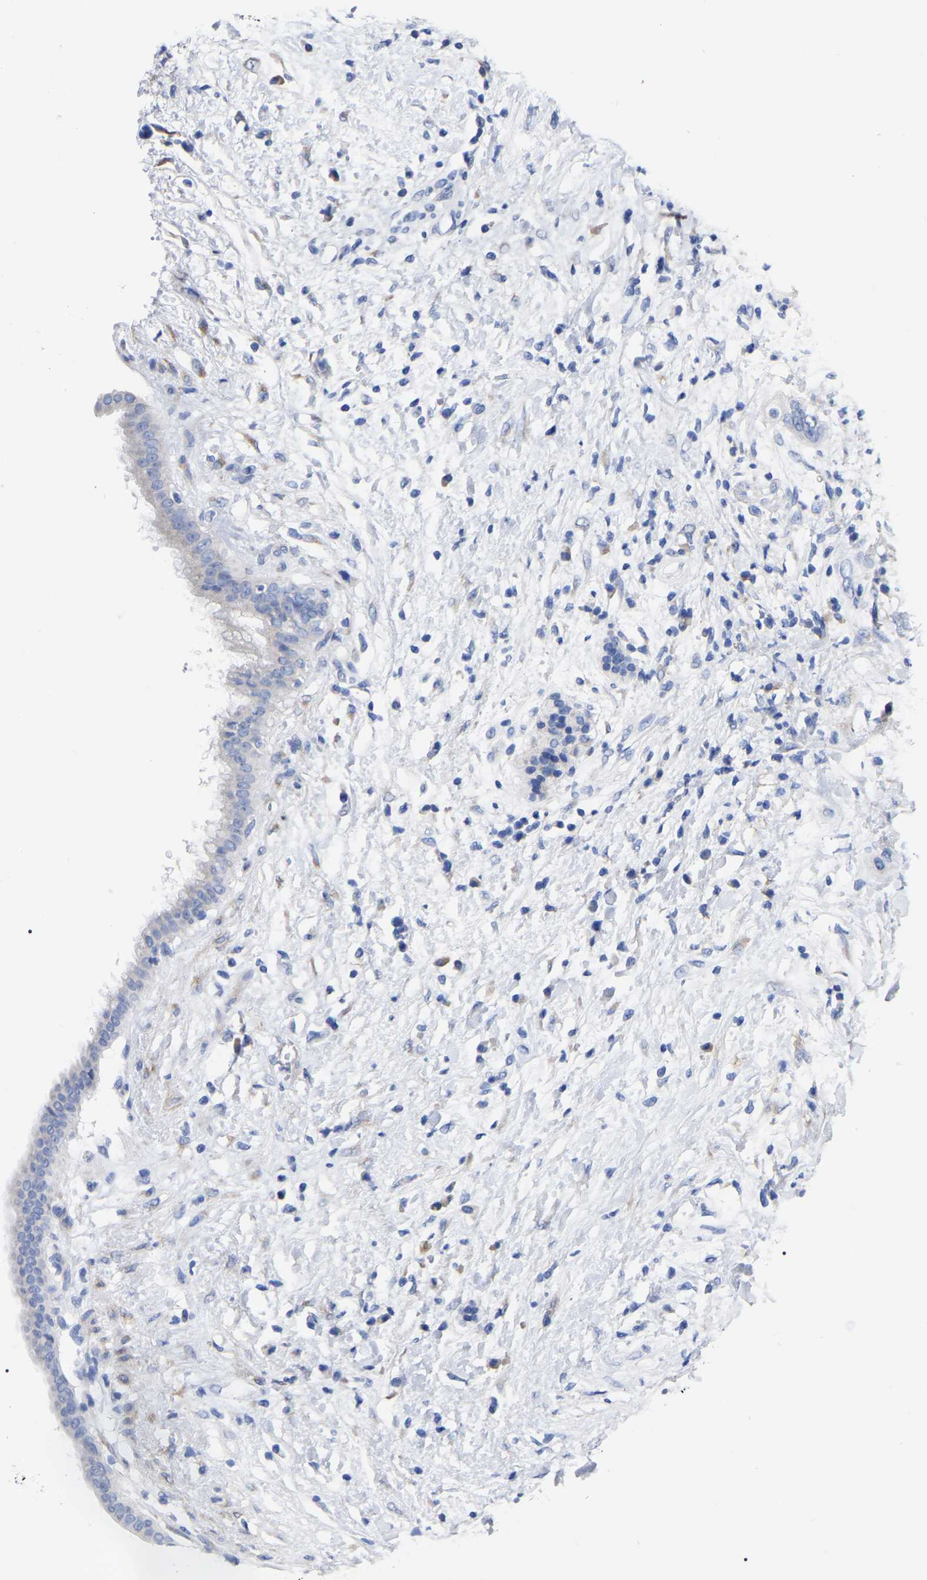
{"staining": {"intensity": "negative", "quantity": "none", "location": "none"}, "tissue": "pancreatic cancer", "cell_type": "Tumor cells", "image_type": "cancer", "snomed": [{"axis": "morphology", "description": "Adenocarcinoma, NOS"}, {"axis": "topography", "description": "Pancreas"}], "caption": "Immunohistochemistry histopathology image of neoplastic tissue: pancreatic adenocarcinoma stained with DAB reveals no significant protein staining in tumor cells. (Immunohistochemistry, brightfield microscopy, high magnification).", "gene": "GDF3", "patient": {"sex": "female", "age": 56}}